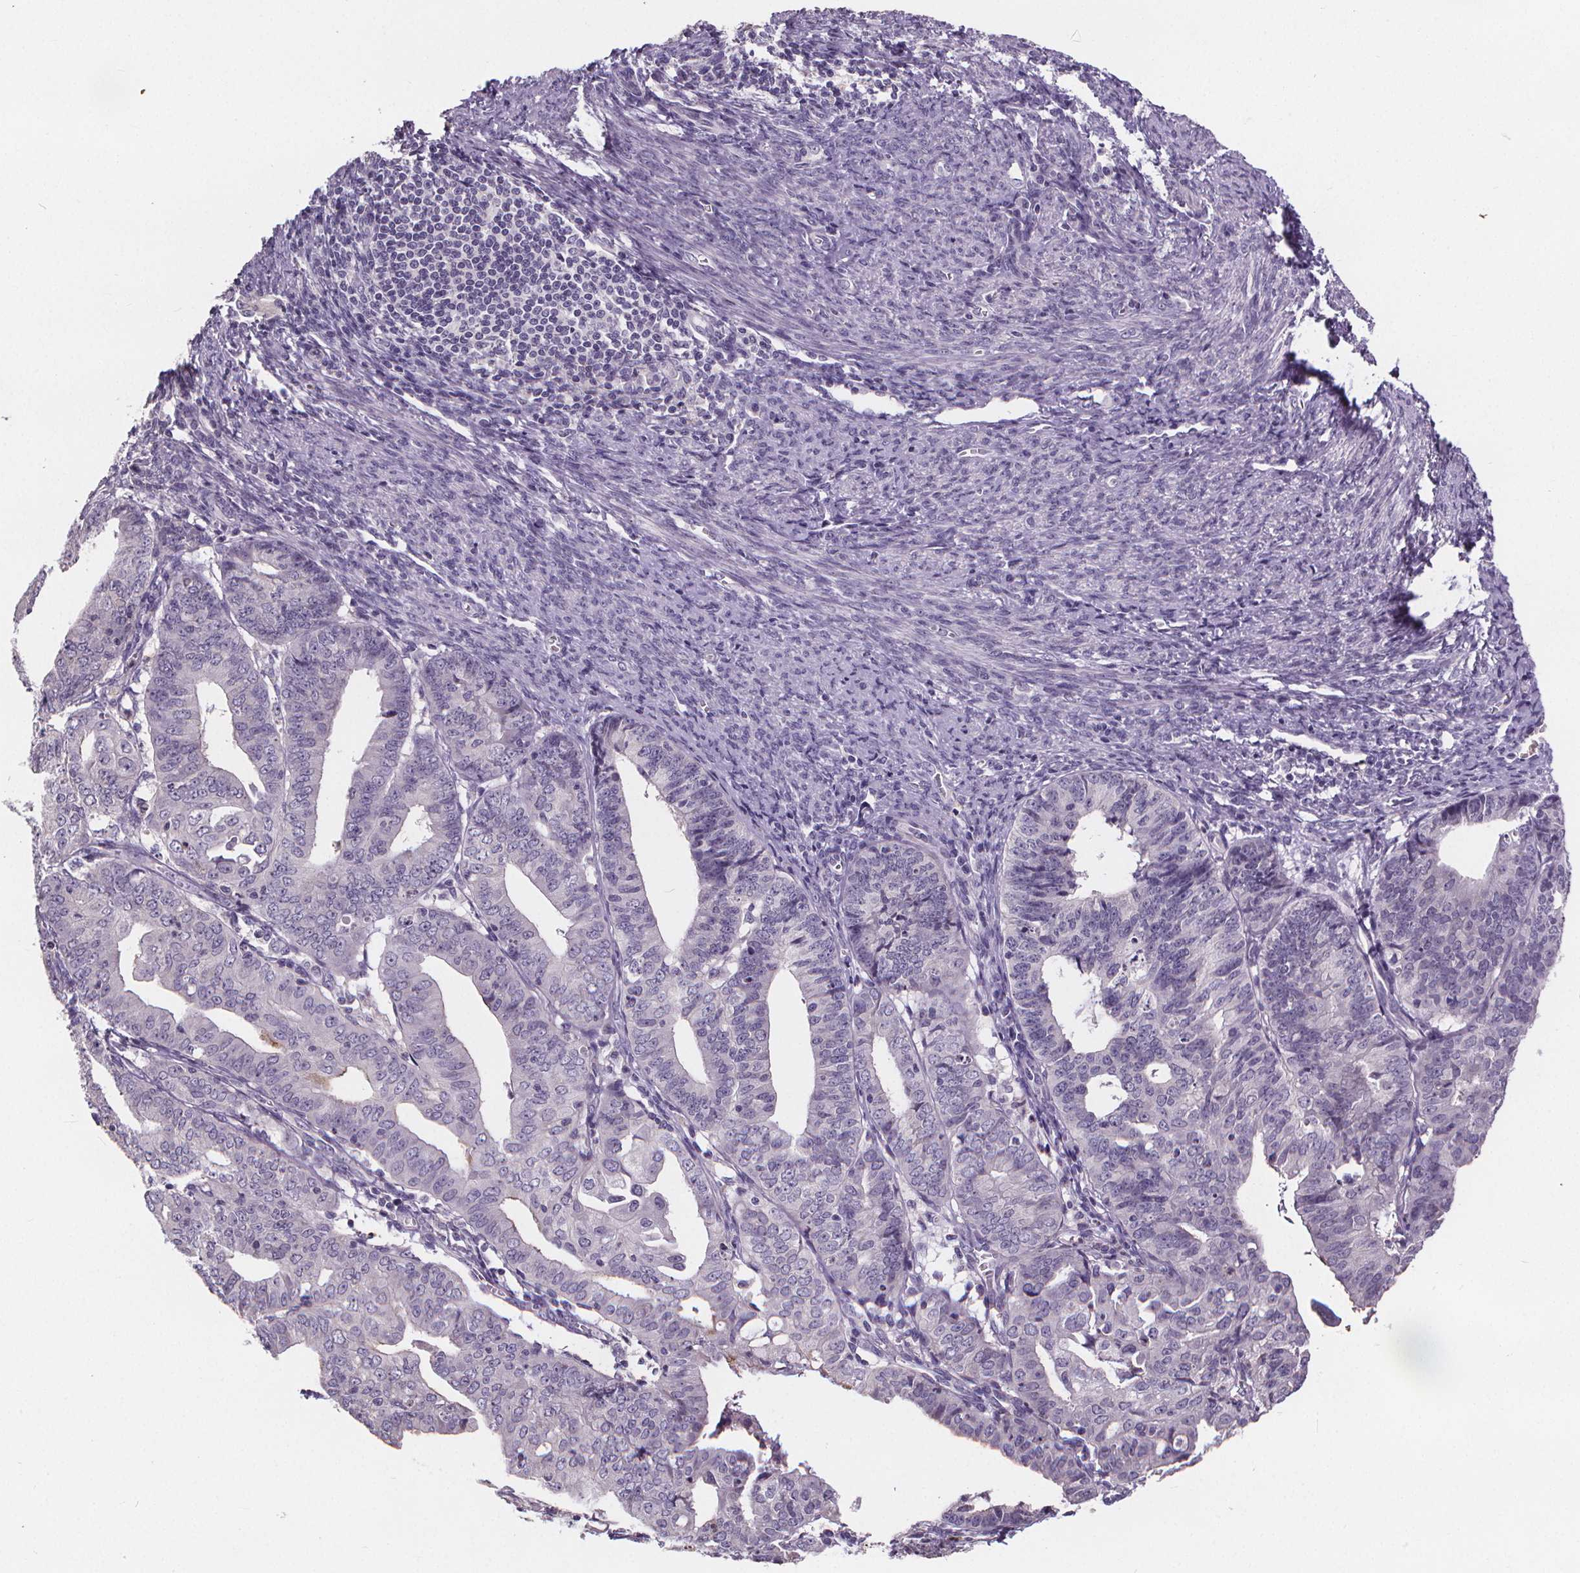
{"staining": {"intensity": "negative", "quantity": "none", "location": "none"}, "tissue": "endometrial cancer", "cell_type": "Tumor cells", "image_type": "cancer", "snomed": [{"axis": "morphology", "description": "Adenocarcinoma, NOS"}, {"axis": "topography", "description": "Endometrium"}], "caption": "Tumor cells show no significant expression in endometrial cancer (adenocarcinoma).", "gene": "ATP6V1D", "patient": {"sex": "female", "age": 56}}